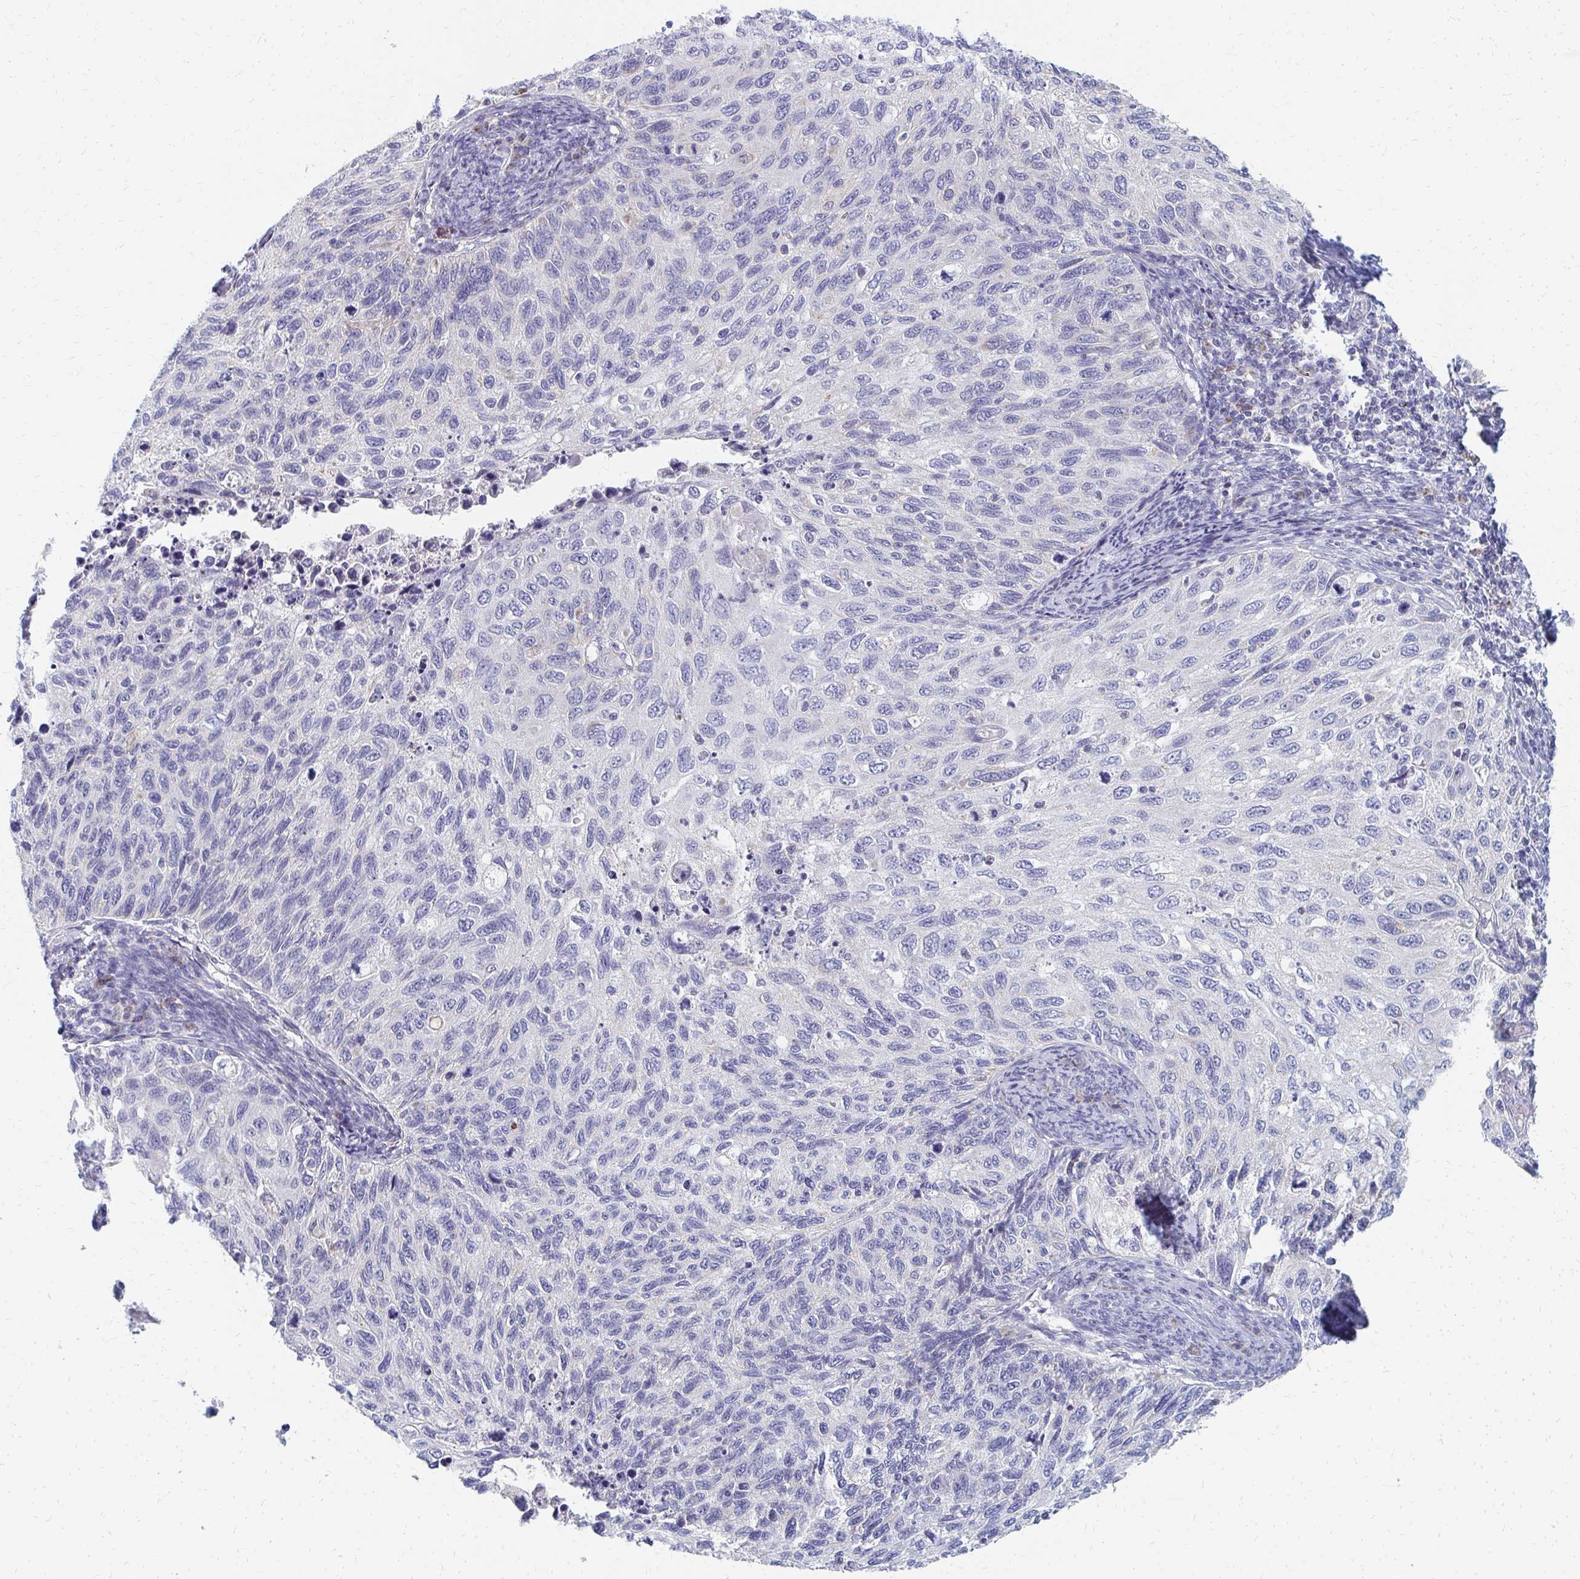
{"staining": {"intensity": "negative", "quantity": "none", "location": "none"}, "tissue": "cervical cancer", "cell_type": "Tumor cells", "image_type": "cancer", "snomed": [{"axis": "morphology", "description": "Squamous cell carcinoma, NOS"}, {"axis": "topography", "description": "Cervix"}], "caption": "DAB immunohistochemical staining of human squamous cell carcinoma (cervical) shows no significant staining in tumor cells.", "gene": "OR10V1", "patient": {"sex": "female", "age": 70}}